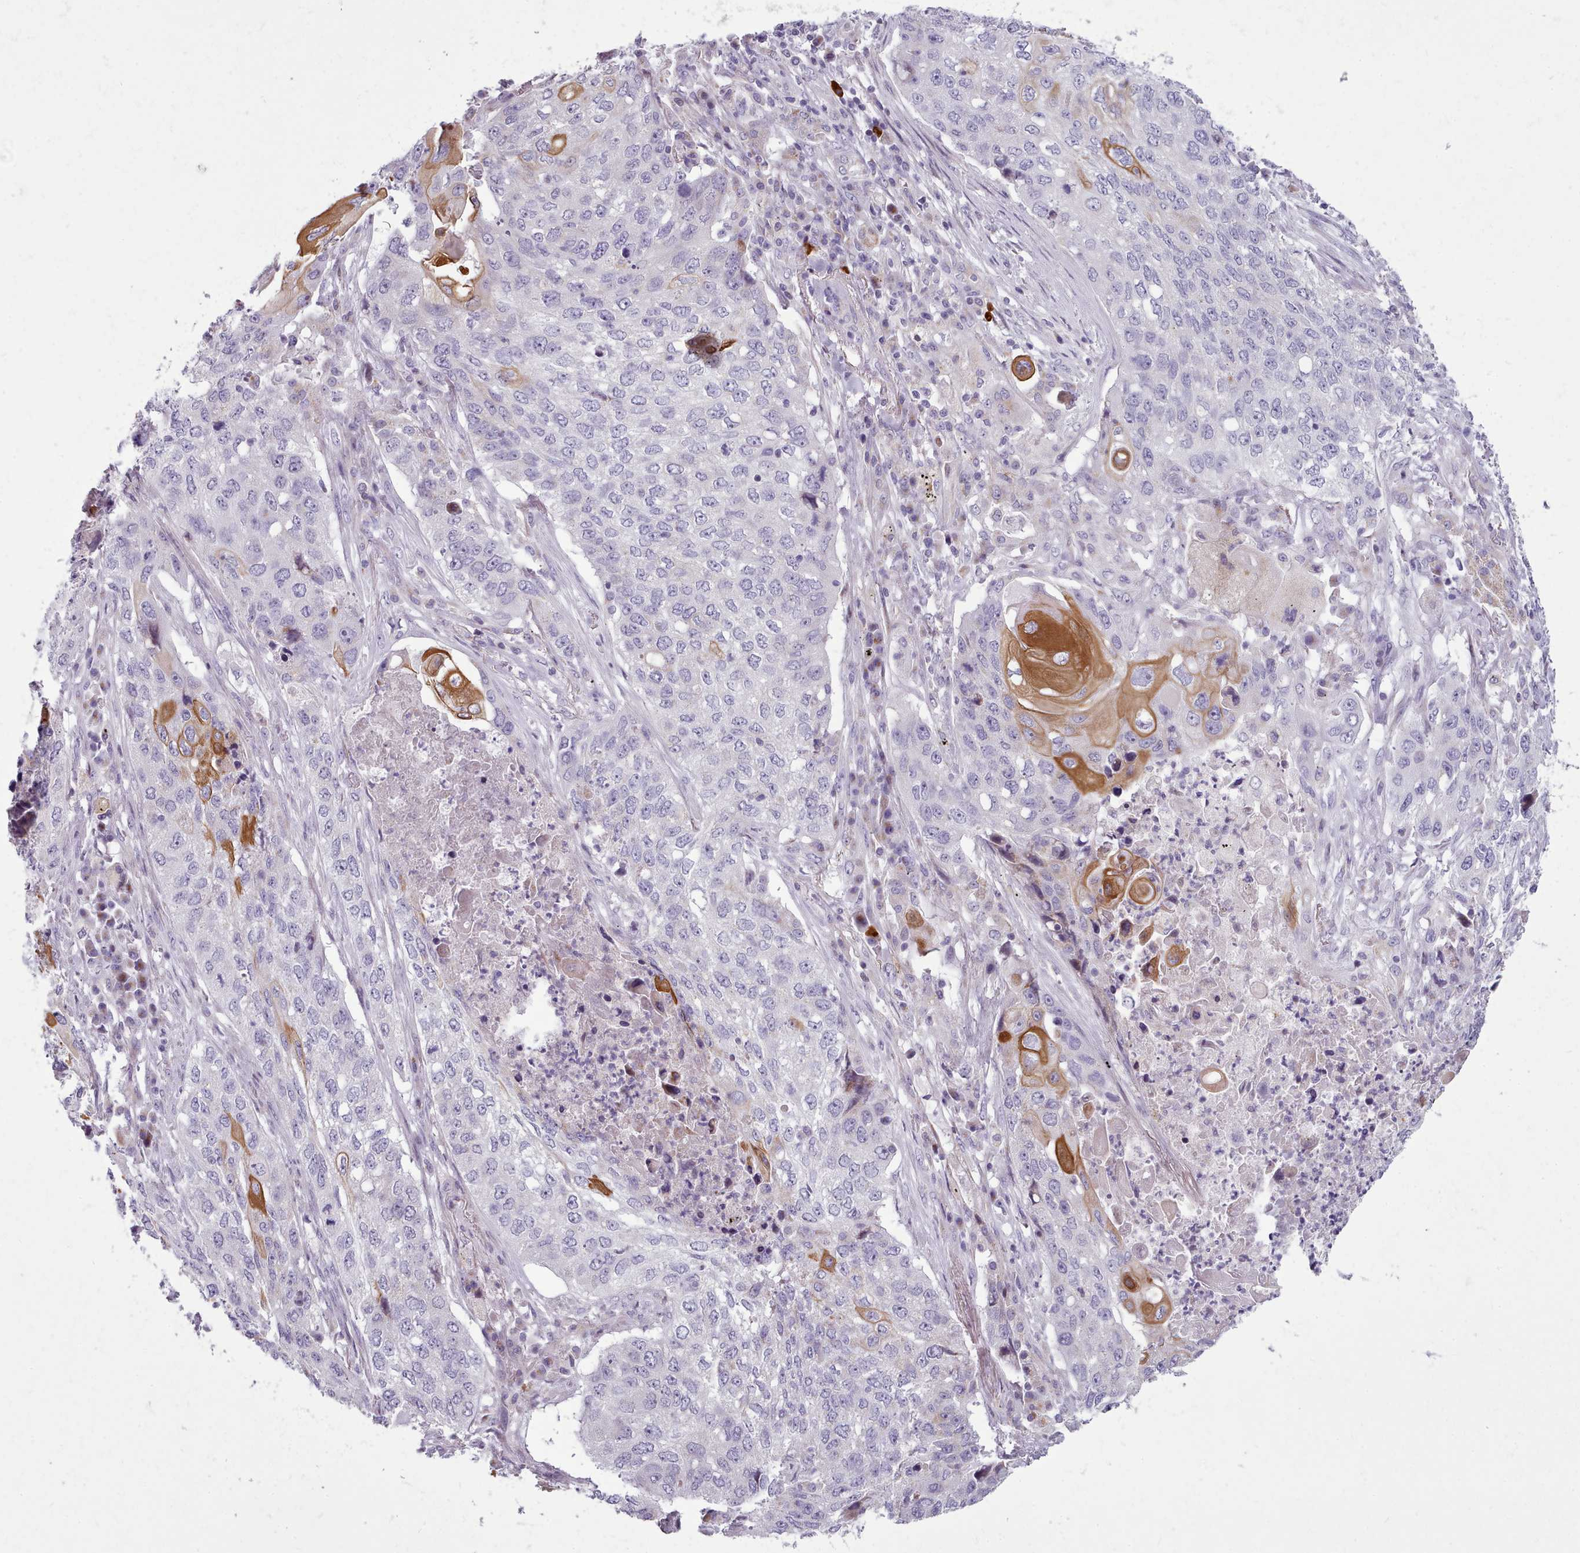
{"staining": {"intensity": "strong", "quantity": "<25%", "location": "cytoplasmic/membranous"}, "tissue": "lung cancer", "cell_type": "Tumor cells", "image_type": "cancer", "snomed": [{"axis": "morphology", "description": "Squamous cell carcinoma, NOS"}, {"axis": "topography", "description": "Lung"}], "caption": "Lung cancer stained with immunohistochemistry (IHC) reveals strong cytoplasmic/membranous expression in about <25% of tumor cells.", "gene": "SLC52A3", "patient": {"sex": "female", "age": 63}}